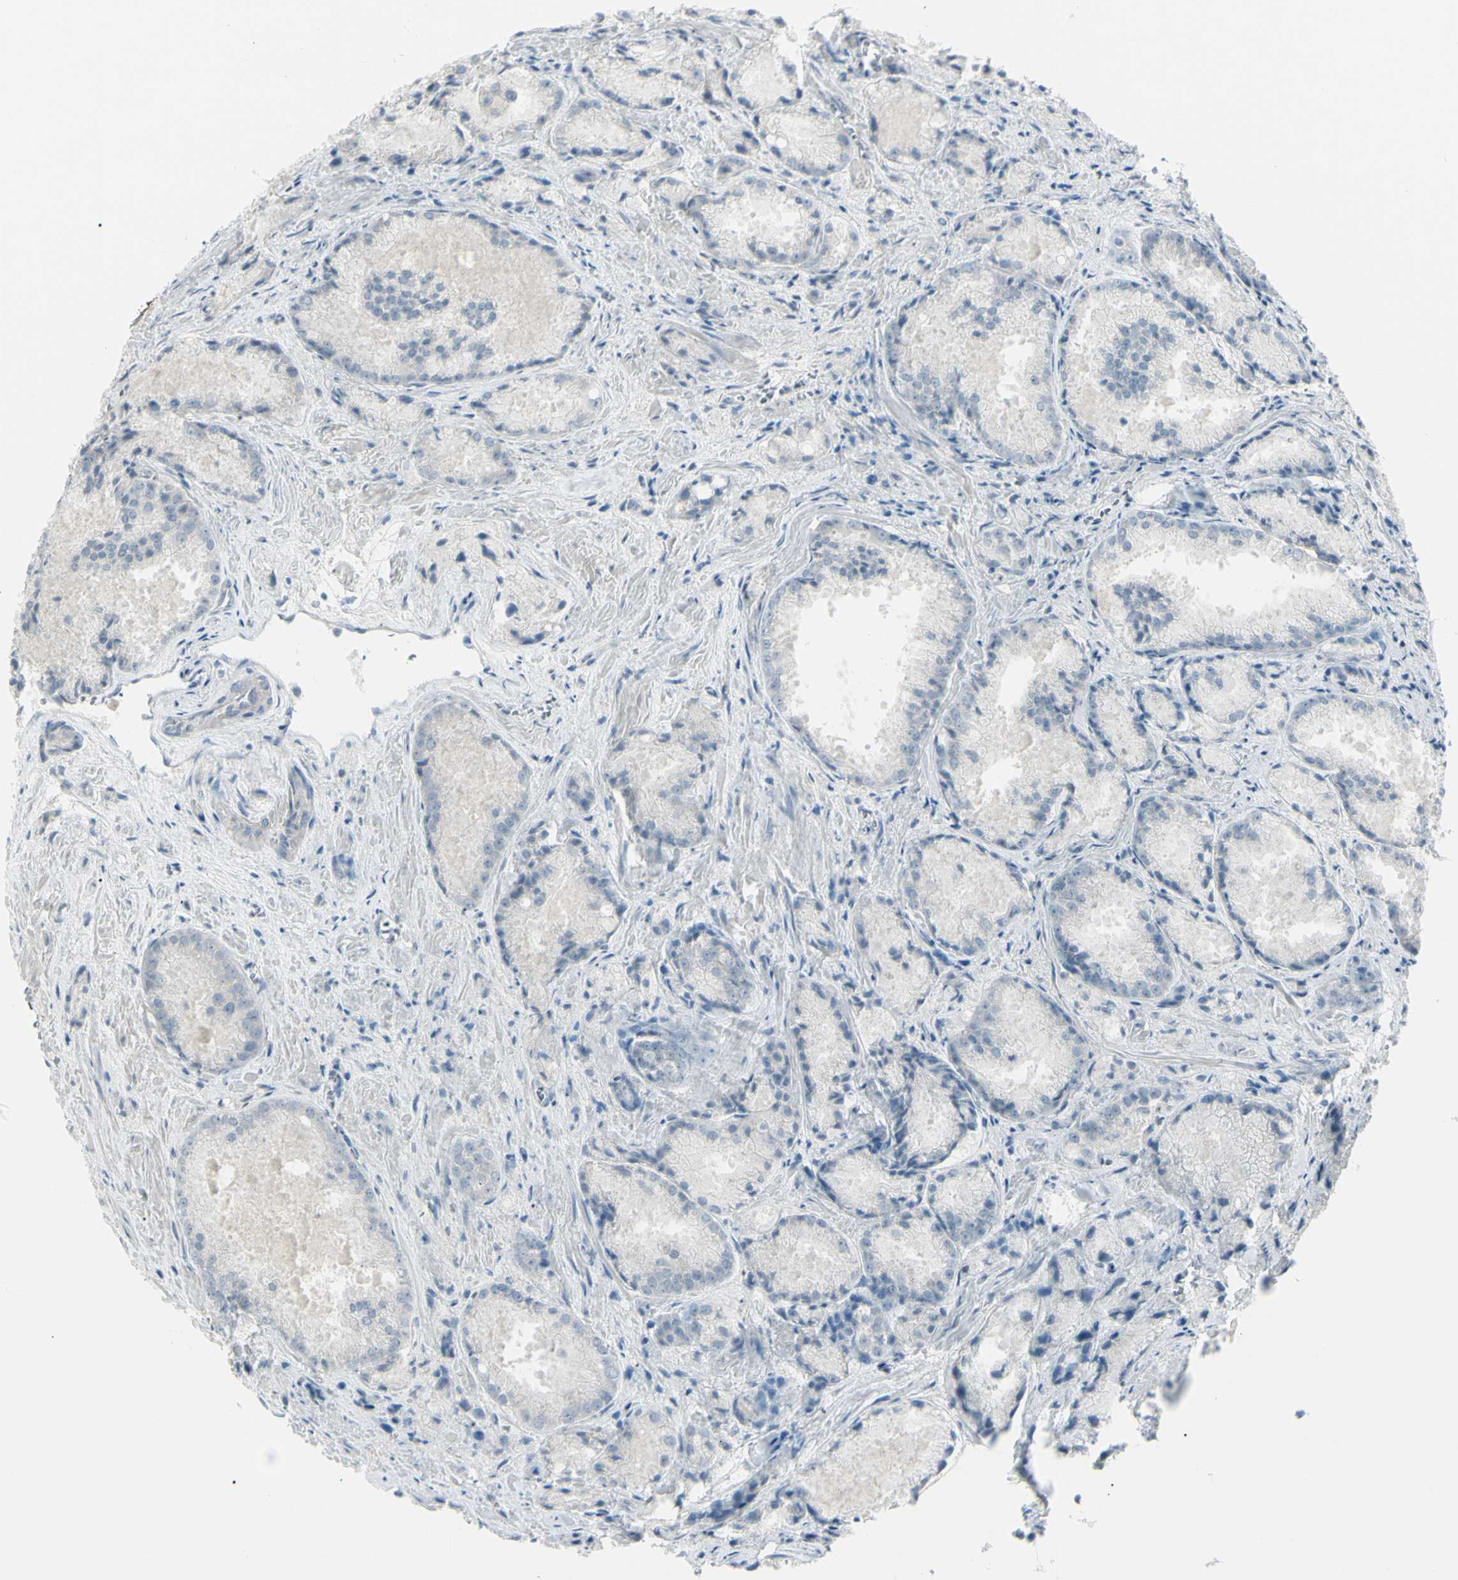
{"staining": {"intensity": "weak", "quantity": ">75%", "location": "cytoplasmic/membranous"}, "tissue": "prostate cancer", "cell_type": "Tumor cells", "image_type": "cancer", "snomed": [{"axis": "morphology", "description": "Adenocarcinoma, Low grade"}, {"axis": "topography", "description": "Prostate"}], "caption": "Prostate cancer tissue reveals weak cytoplasmic/membranous positivity in approximately >75% of tumor cells", "gene": "SH3GL2", "patient": {"sex": "male", "age": 64}}